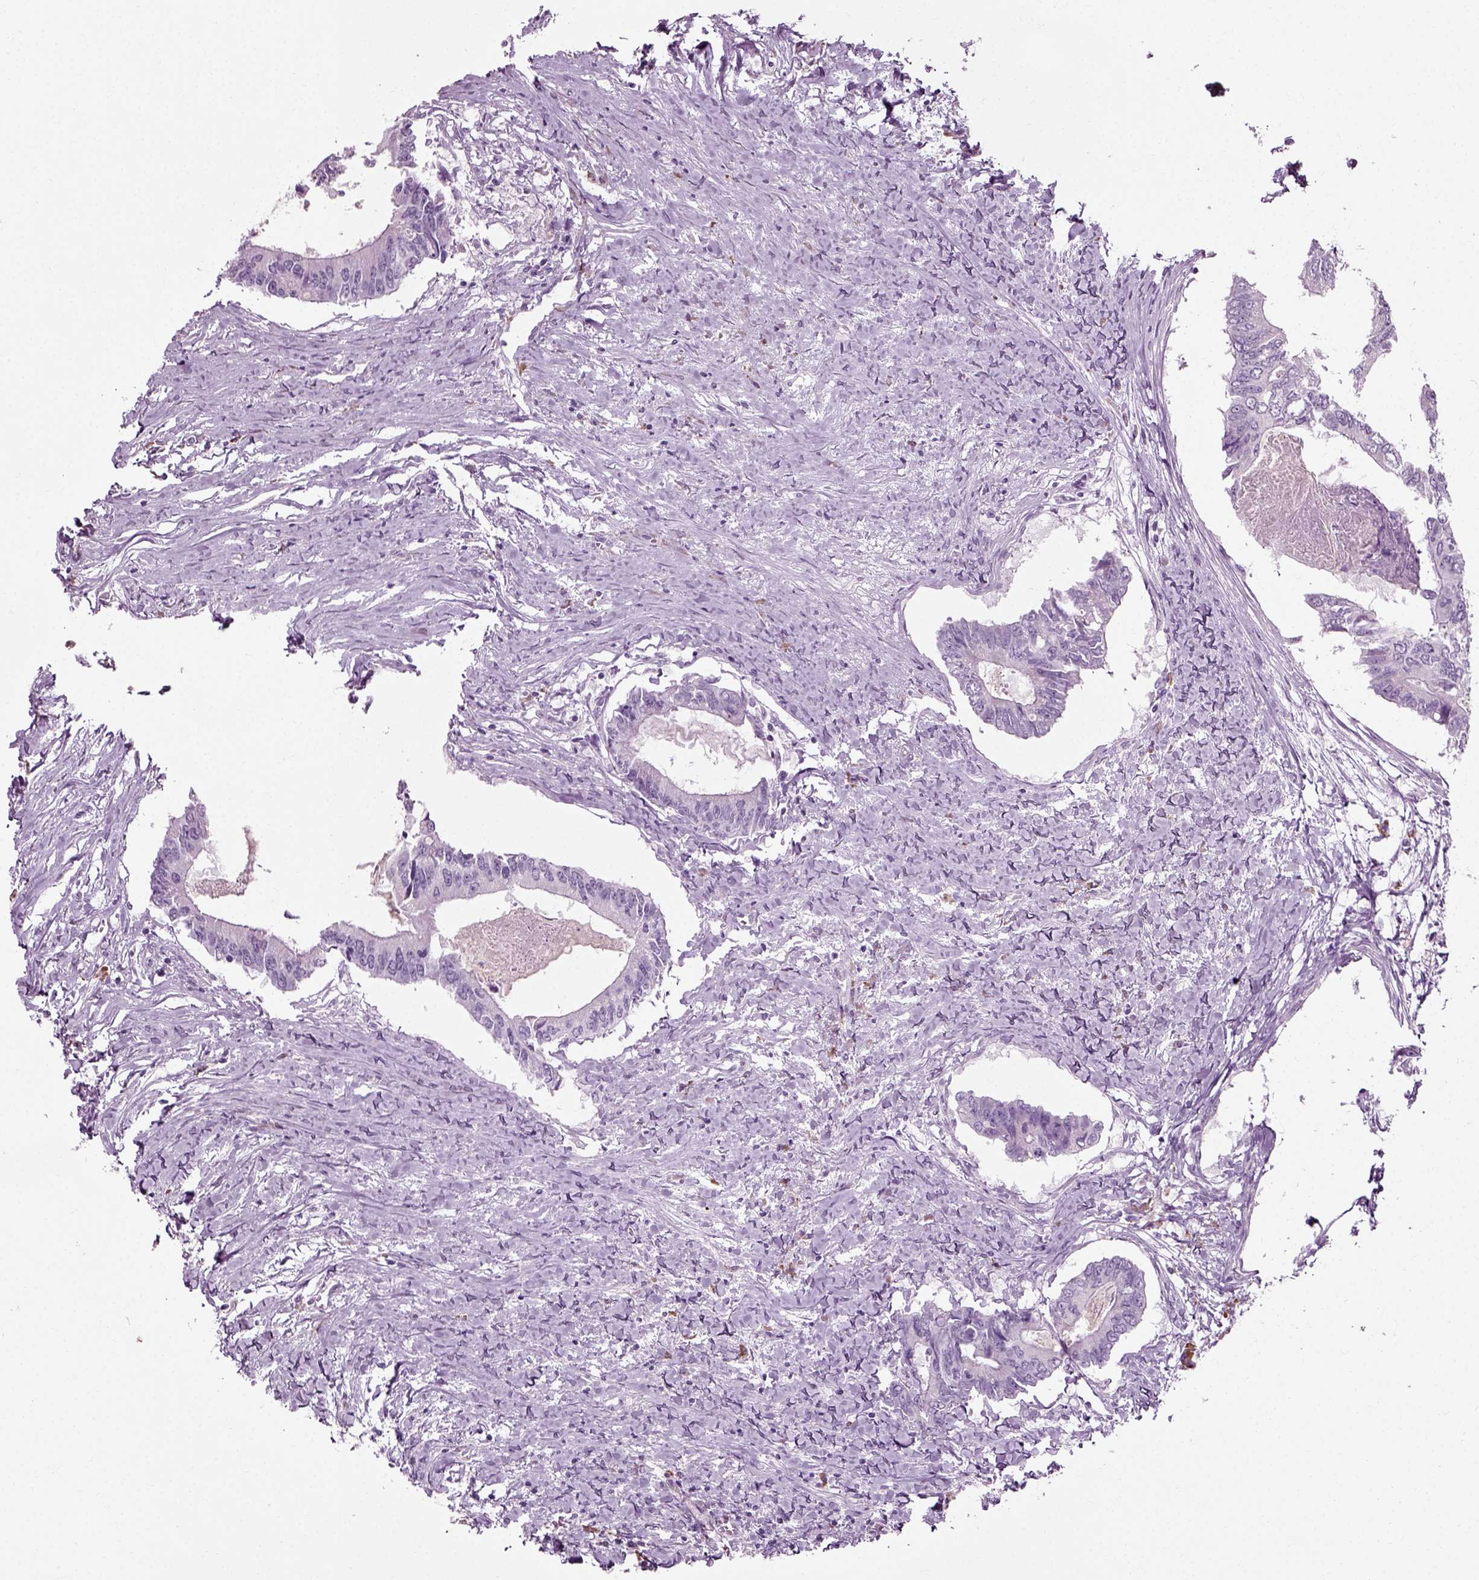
{"staining": {"intensity": "negative", "quantity": "none", "location": "none"}, "tissue": "colorectal cancer", "cell_type": "Tumor cells", "image_type": "cancer", "snomed": [{"axis": "morphology", "description": "Adenocarcinoma, NOS"}, {"axis": "topography", "description": "Colon"}], "caption": "Adenocarcinoma (colorectal) was stained to show a protein in brown. There is no significant positivity in tumor cells.", "gene": "SLC26A8", "patient": {"sex": "male", "age": 53}}